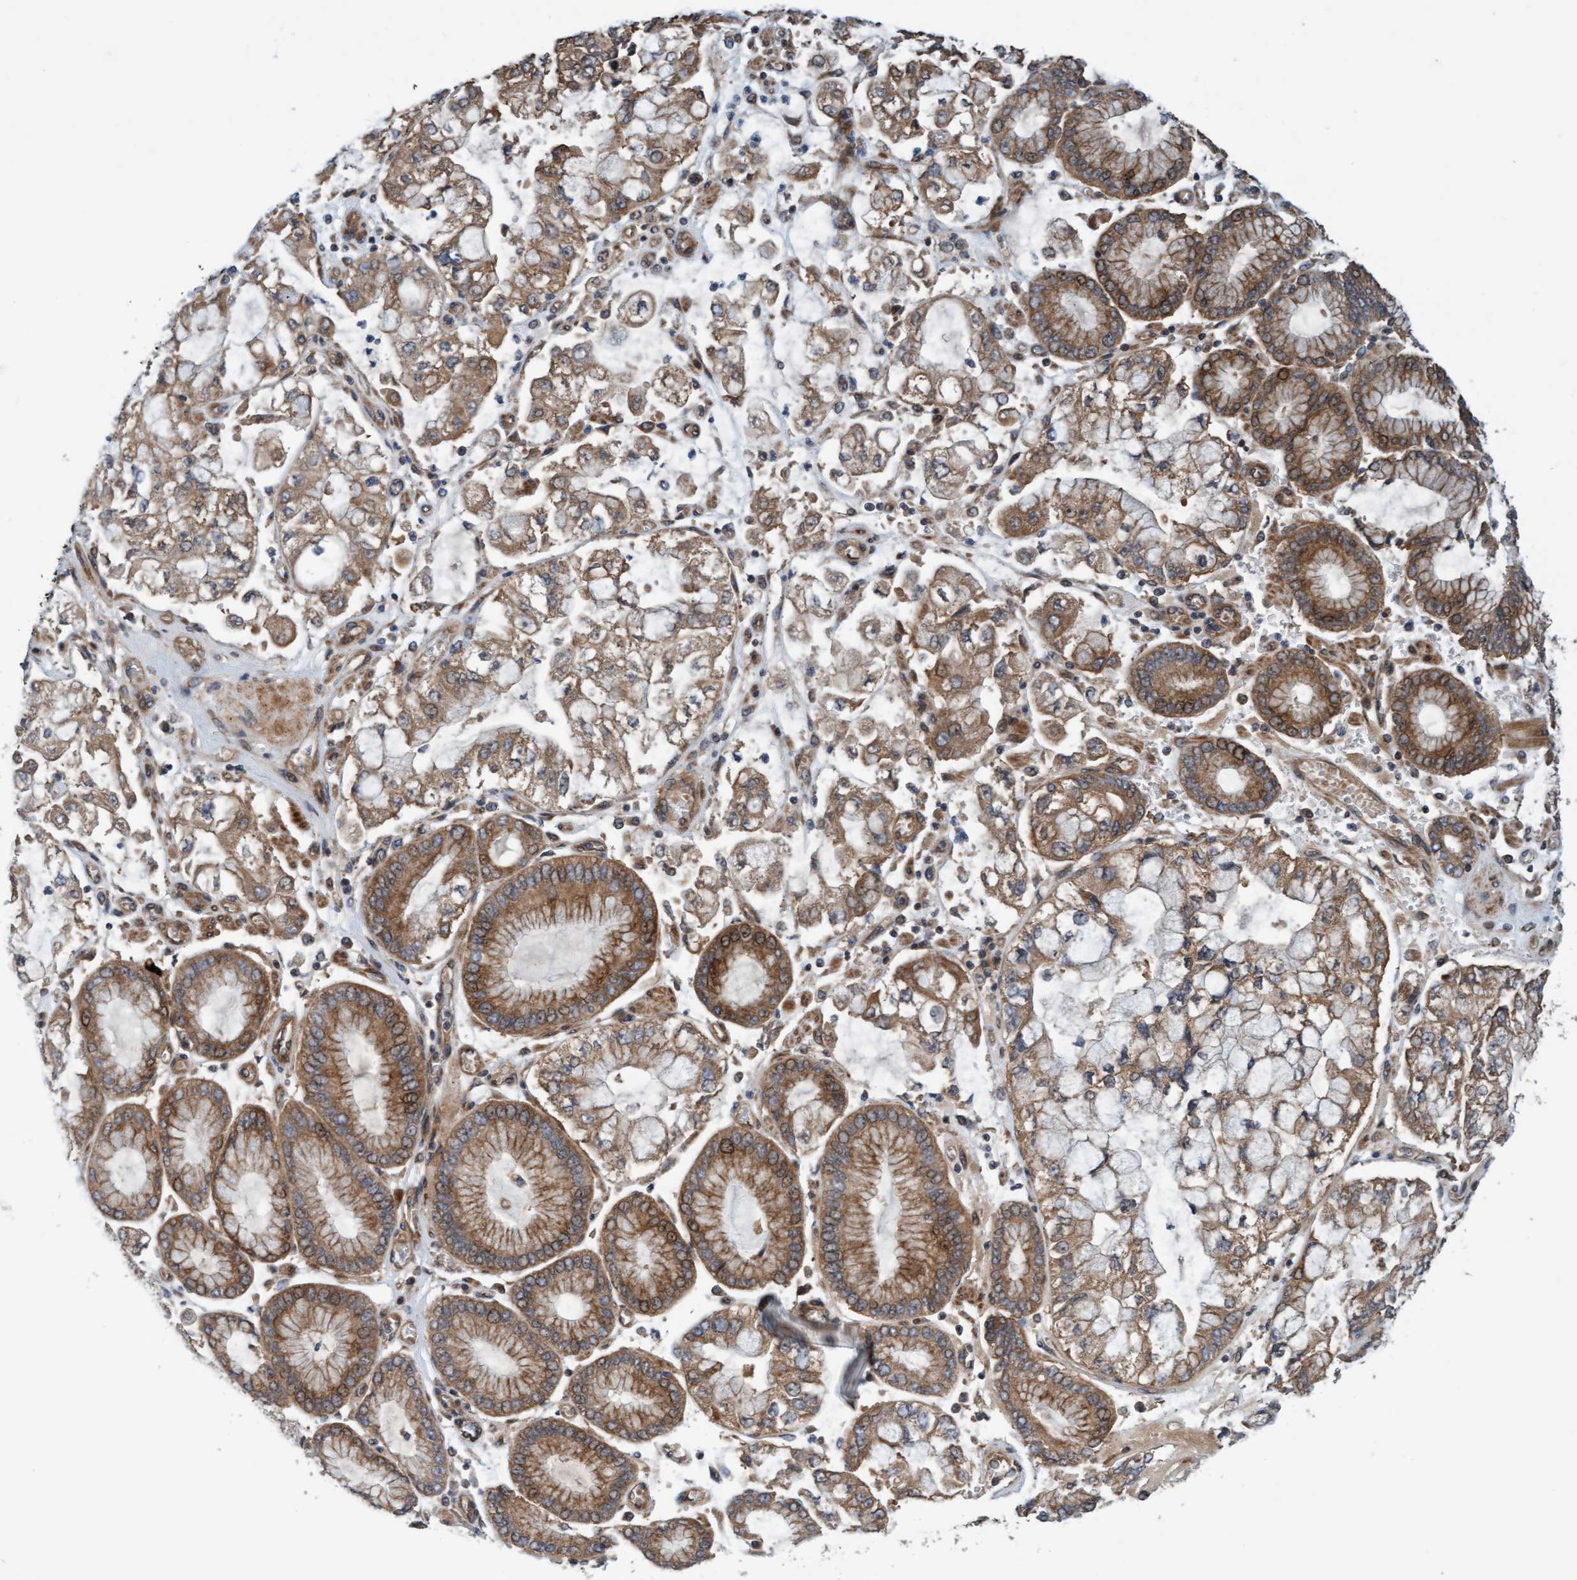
{"staining": {"intensity": "moderate", "quantity": ">75%", "location": "cytoplasmic/membranous,nuclear"}, "tissue": "stomach cancer", "cell_type": "Tumor cells", "image_type": "cancer", "snomed": [{"axis": "morphology", "description": "Adenocarcinoma, NOS"}, {"axis": "topography", "description": "Stomach"}], "caption": "Adenocarcinoma (stomach) tissue reveals moderate cytoplasmic/membranous and nuclear positivity in about >75% of tumor cells", "gene": "MLXIP", "patient": {"sex": "male", "age": 76}}